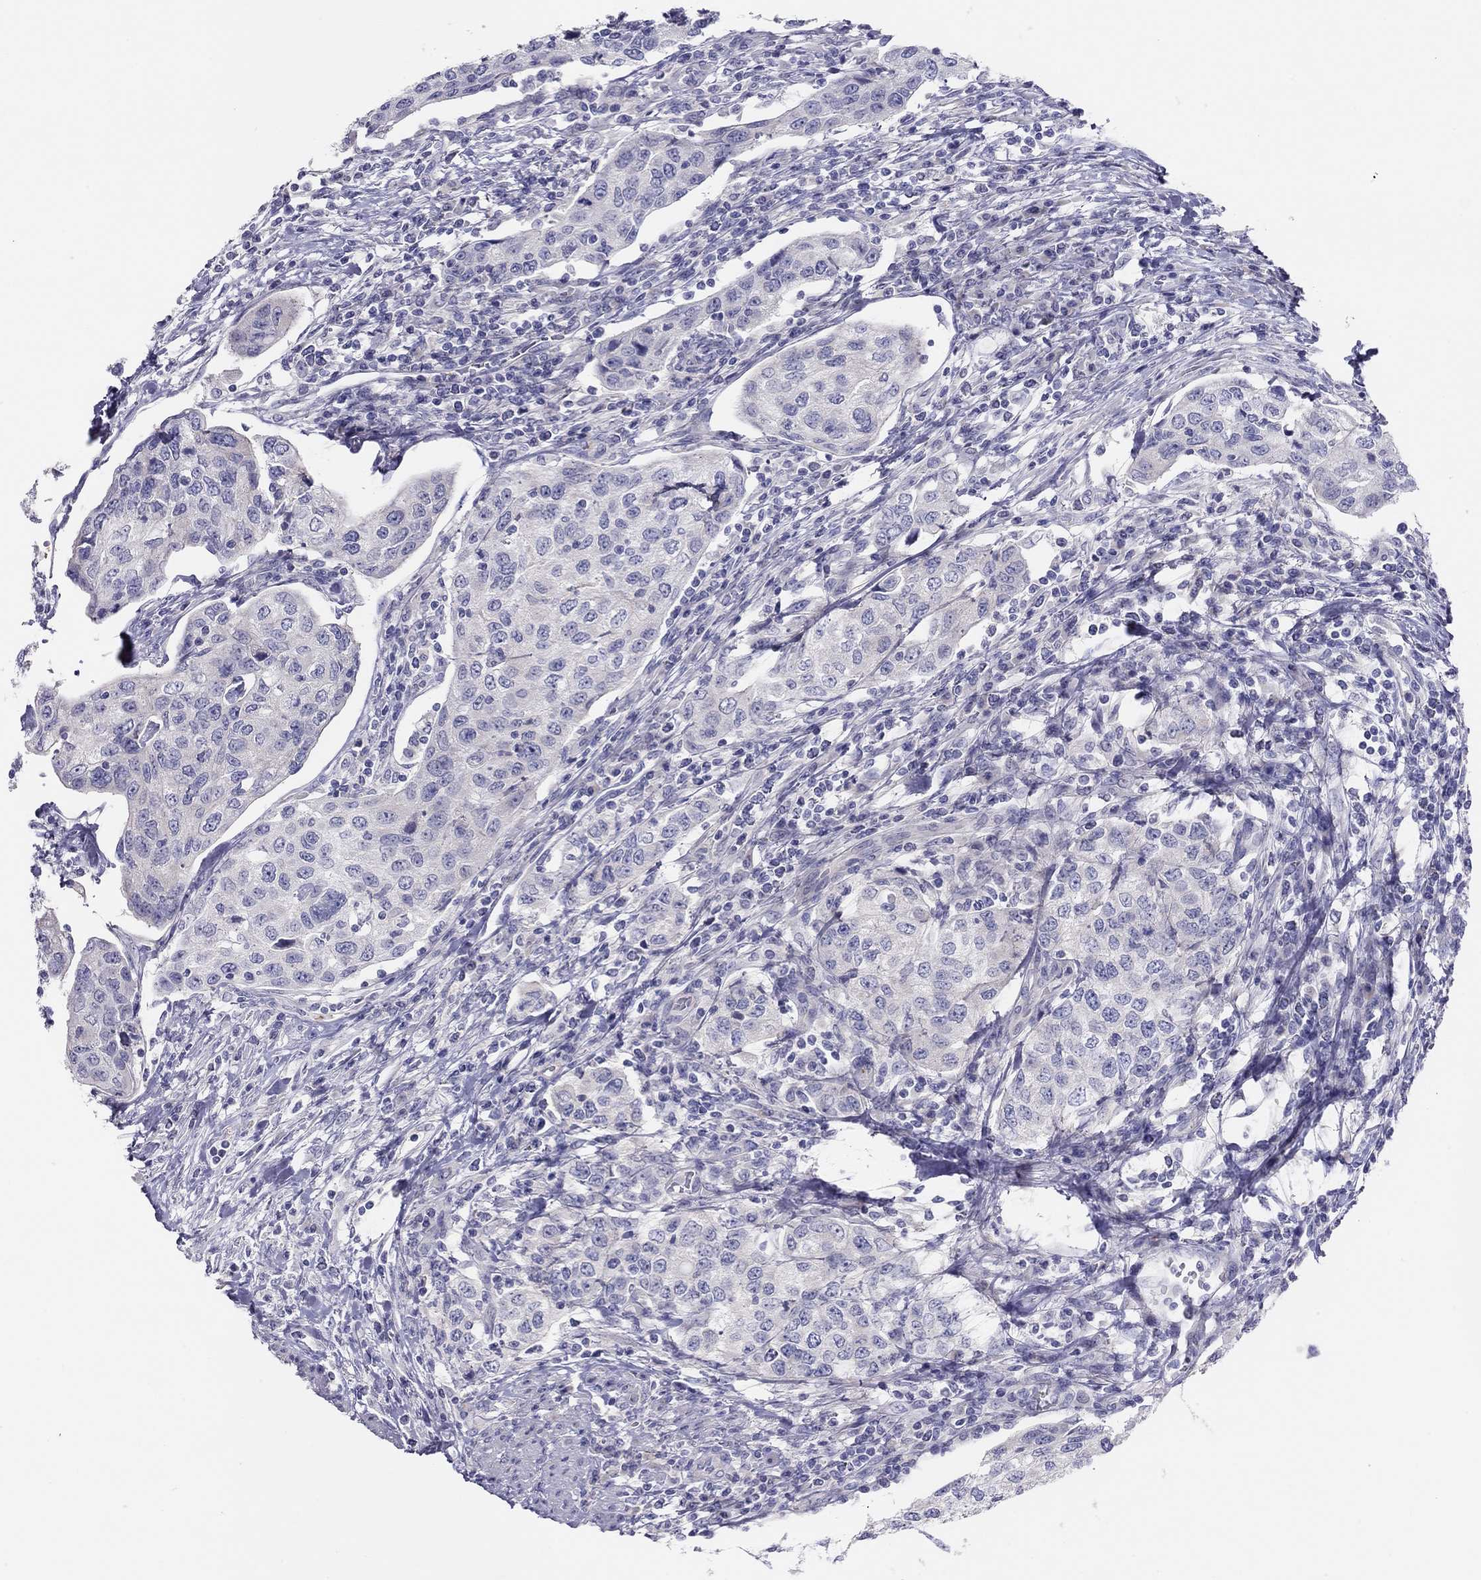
{"staining": {"intensity": "negative", "quantity": "none", "location": "none"}, "tissue": "urothelial cancer", "cell_type": "Tumor cells", "image_type": "cancer", "snomed": [{"axis": "morphology", "description": "Urothelial carcinoma, High grade"}, {"axis": "topography", "description": "Urinary bladder"}], "caption": "Immunohistochemistry (IHC) micrograph of human urothelial cancer stained for a protein (brown), which shows no positivity in tumor cells.", "gene": "MGAT4C", "patient": {"sex": "female", "age": 78}}